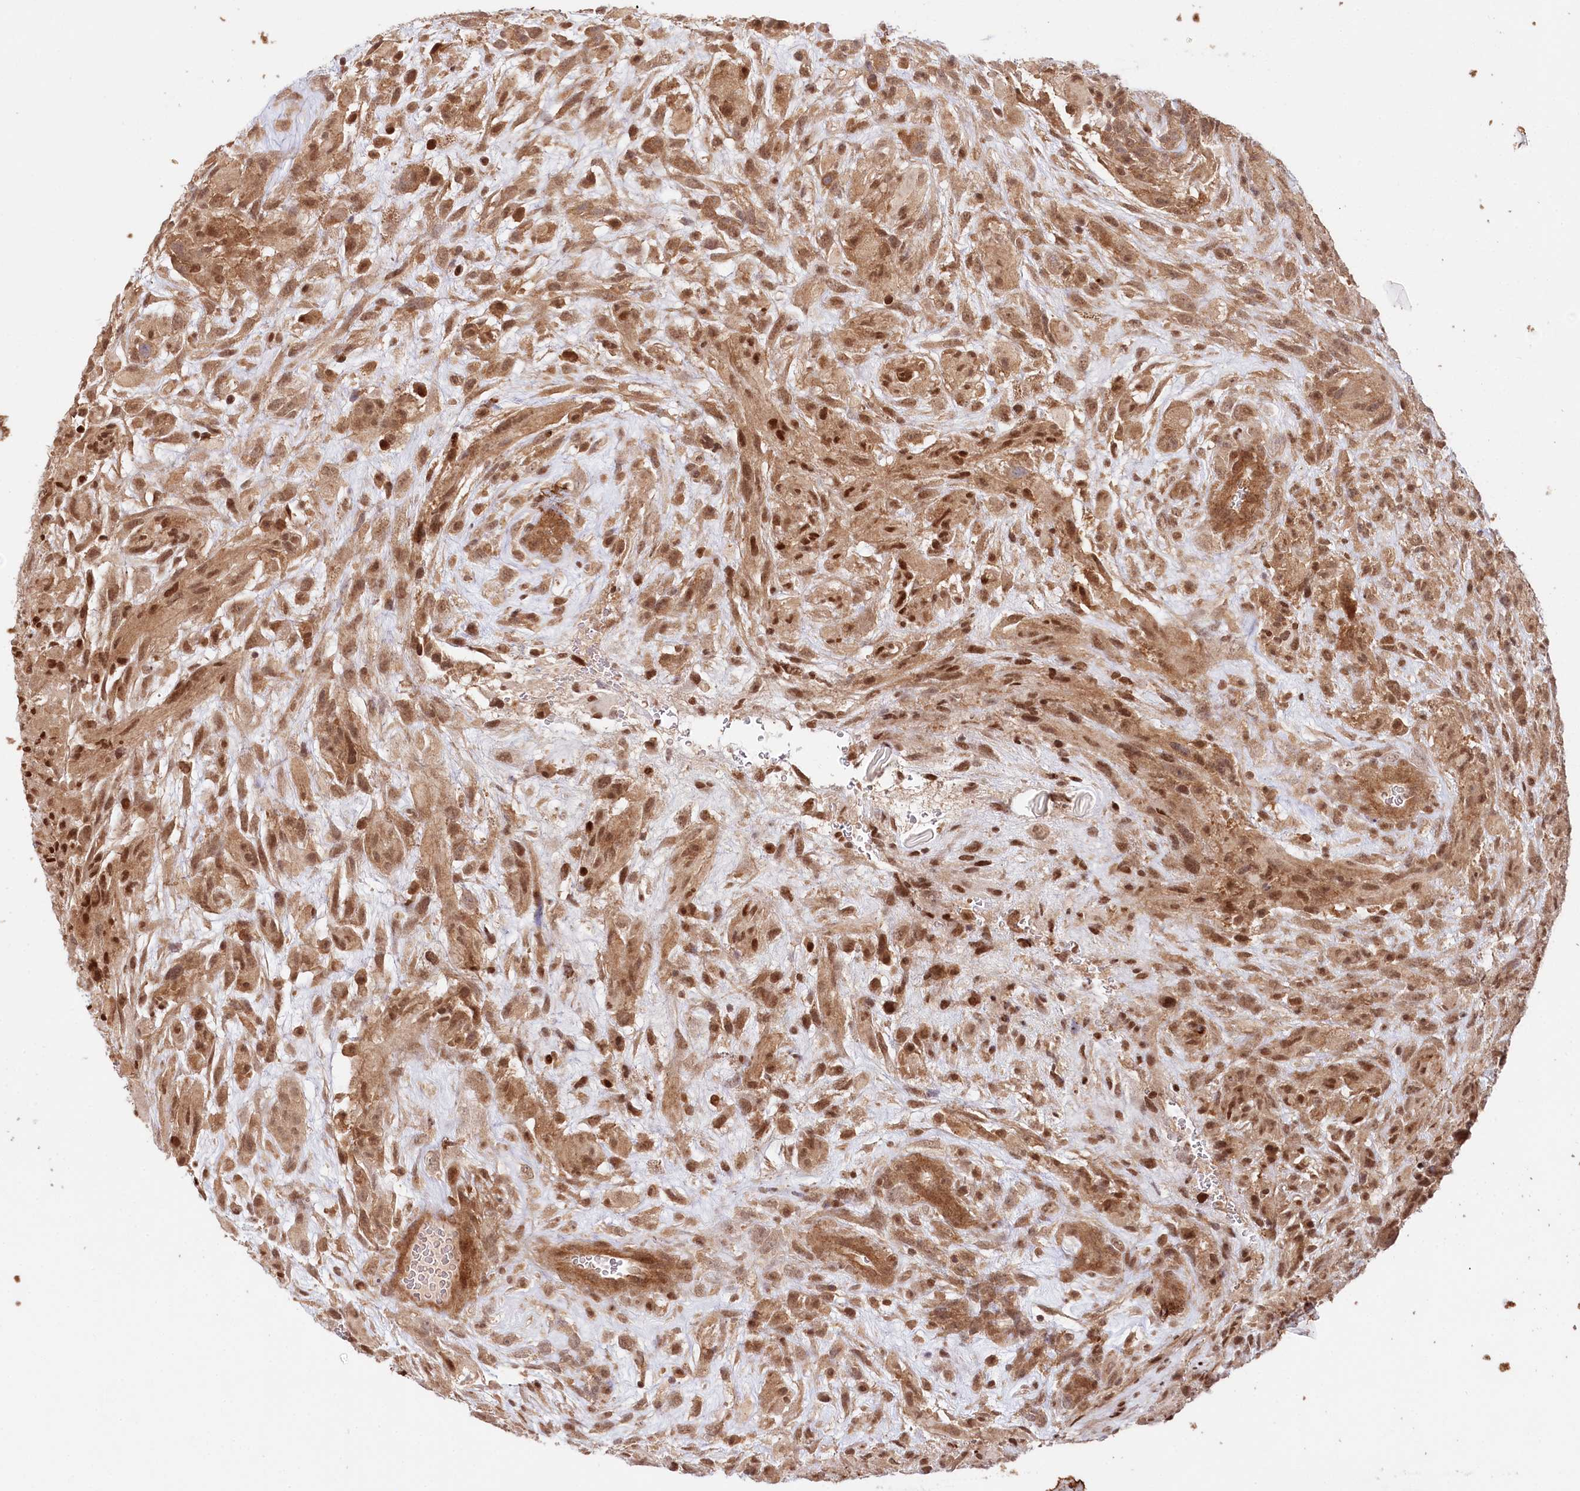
{"staining": {"intensity": "moderate", "quantity": ">75%", "location": "cytoplasmic/membranous,nuclear"}, "tissue": "glioma", "cell_type": "Tumor cells", "image_type": "cancer", "snomed": [{"axis": "morphology", "description": "Glioma, malignant, High grade"}, {"axis": "topography", "description": "Brain"}], "caption": "Immunohistochemical staining of human glioma displays medium levels of moderate cytoplasmic/membranous and nuclear protein positivity in about >75% of tumor cells. (brown staining indicates protein expression, while blue staining denotes nuclei).", "gene": "CCDC65", "patient": {"sex": "male", "age": 61}}